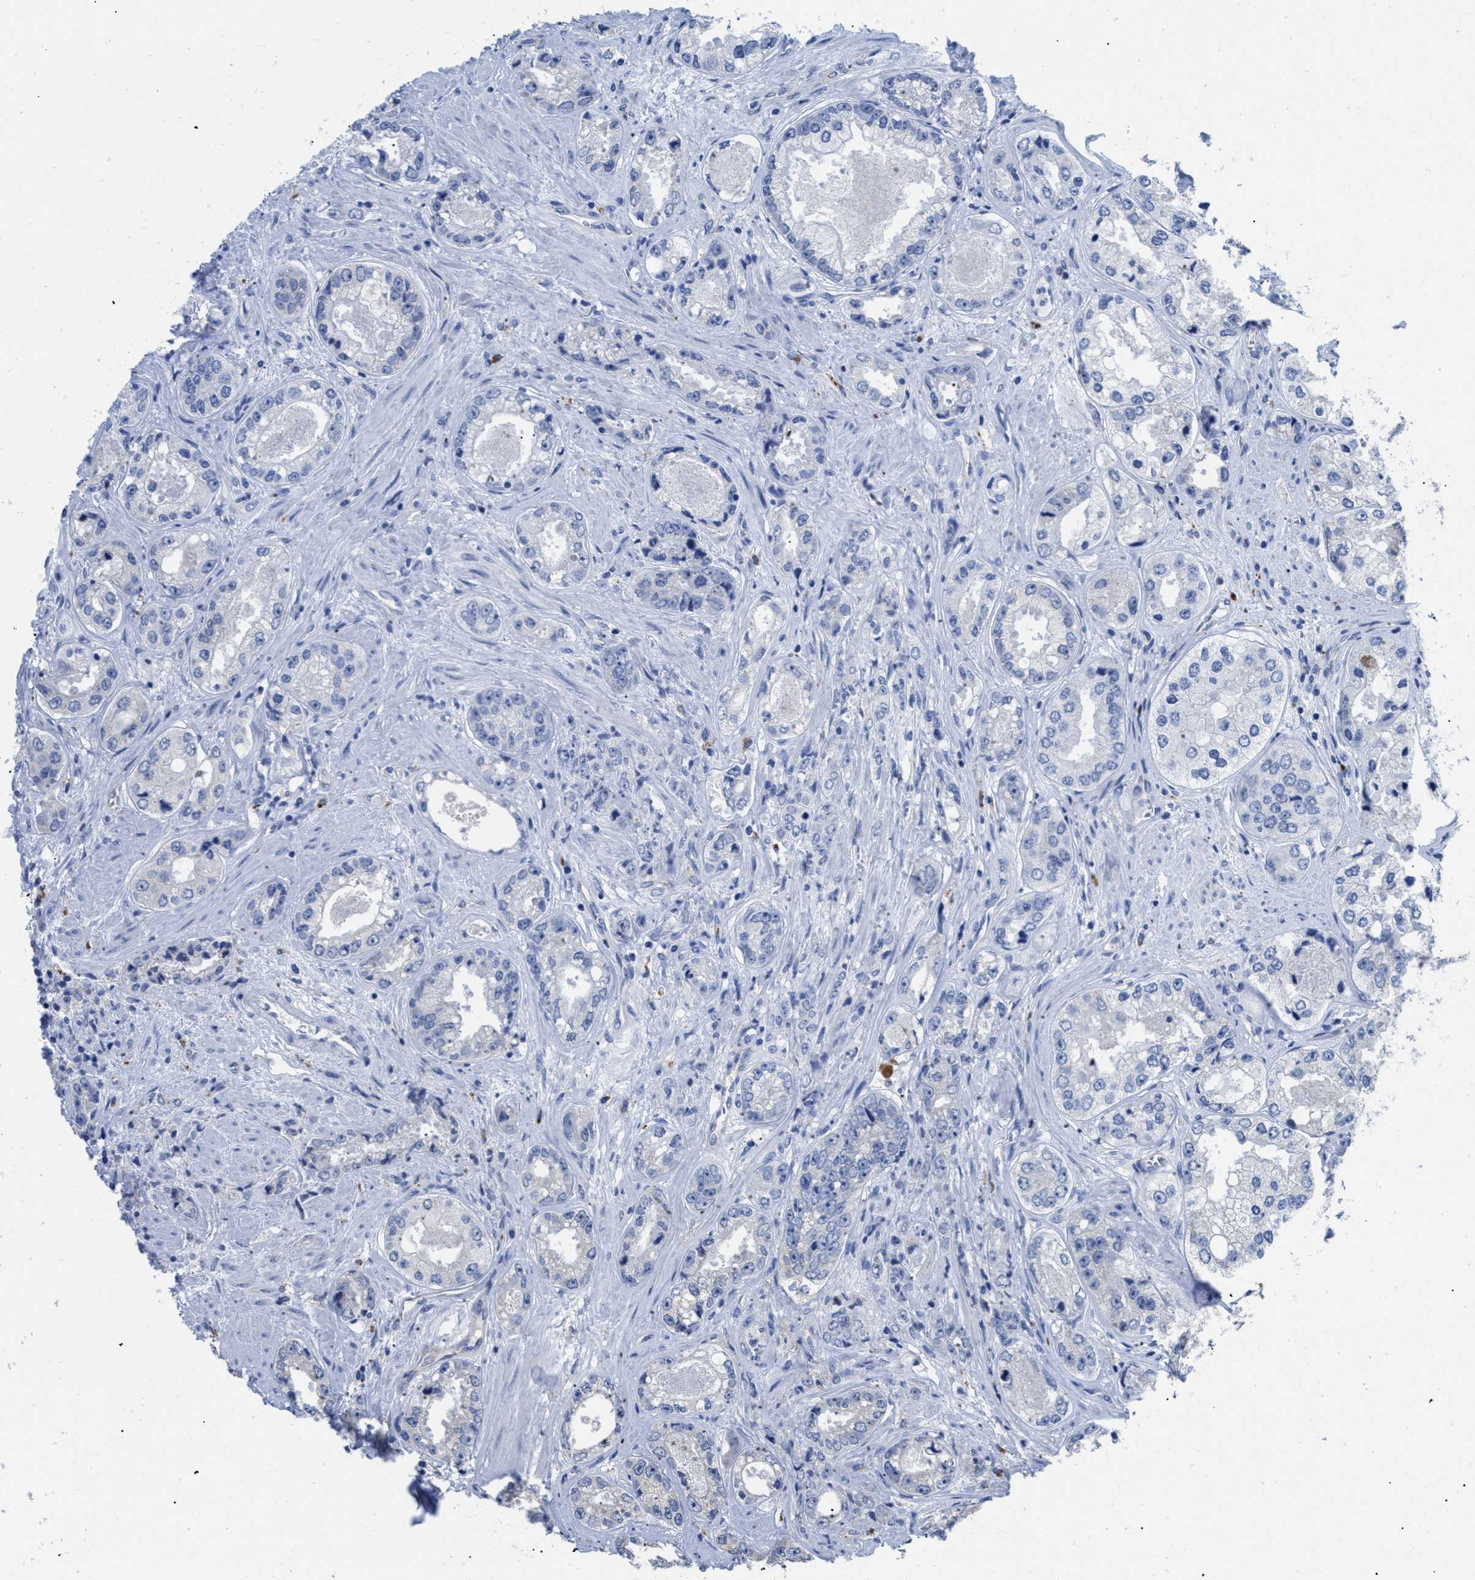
{"staining": {"intensity": "negative", "quantity": "none", "location": "none"}, "tissue": "prostate cancer", "cell_type": "Tumor cells", "image_type": "cancer", "snomed": [{"axis": "morphology", "description": "Adenocarcinoma, High grade"}, {"axis": "topography", "description": "Prostate"}], "caption": "High power microscopy image of an immunohistochemistry micrograph of prostate cancer, revealing no significant staining in tumor cells.", "gene": "APOBEC2", "patient": {"sex": "male", "age": 61}}